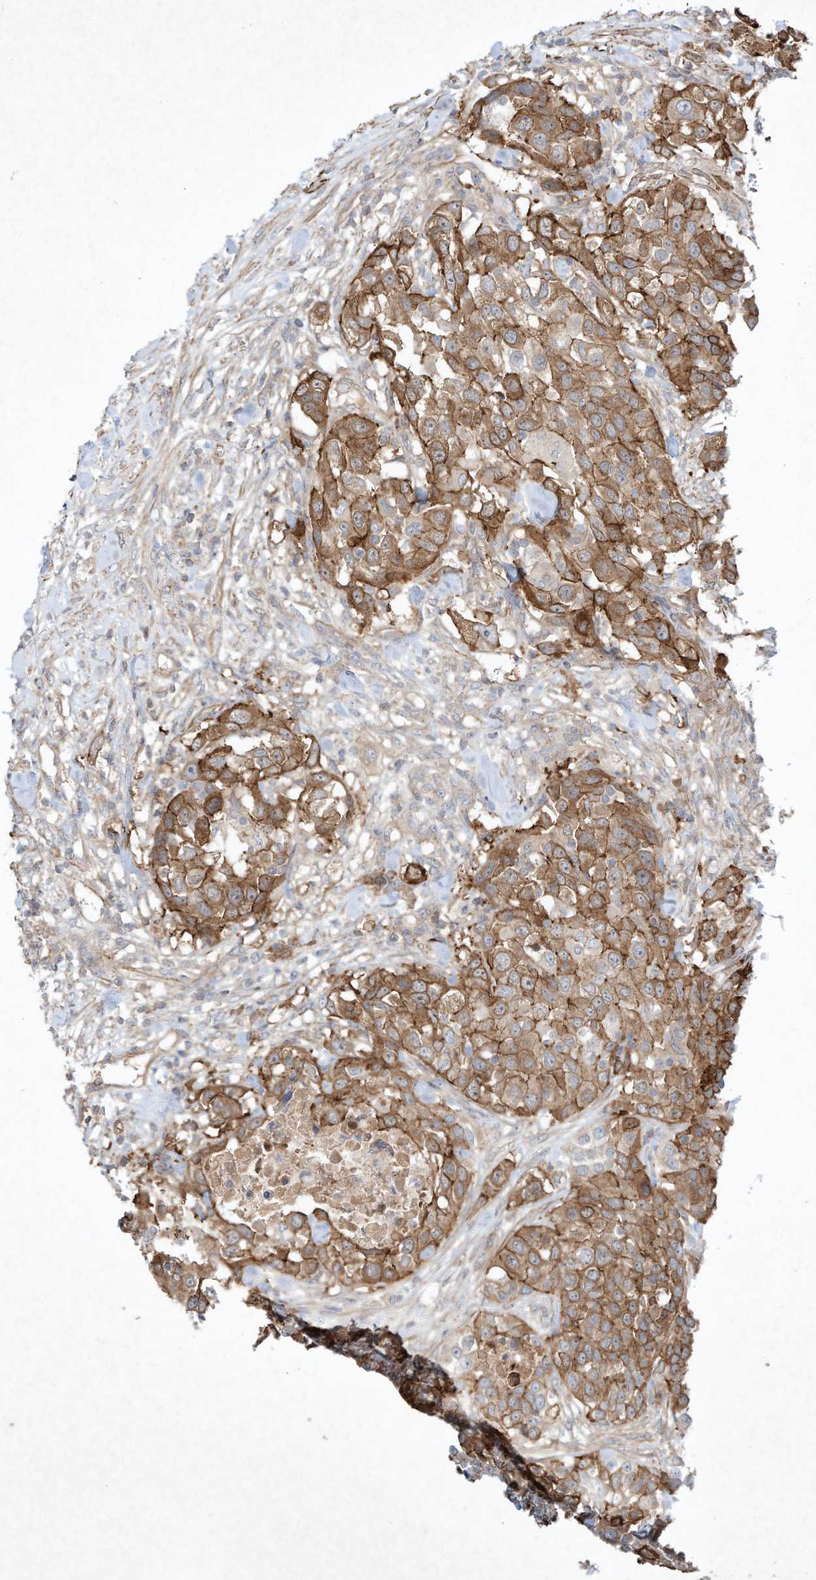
{"staining": {"intensity": "moderate", "quantity": ">75%", "location": "cytoplasmic/membranous"}, "tissue": "urothelial cancer", "cell_type": "Tumor cells", "image_type": "cancer", "snomed": [{"axis": "morphology", "description": "Urothelial carcinoma, High grade"}, {"axis": "topography", "description": "Urinary bladder"}], "caption": "A brown stain highlights moderate cytoplasmic/membranous positivity of a protein in urothelial cancer tumor cells. The protein of interest is shown in brown color, while the nuclei are stained blue.", "gene": "HTR5A", "patient": {"sex": "female", "age": 80}}